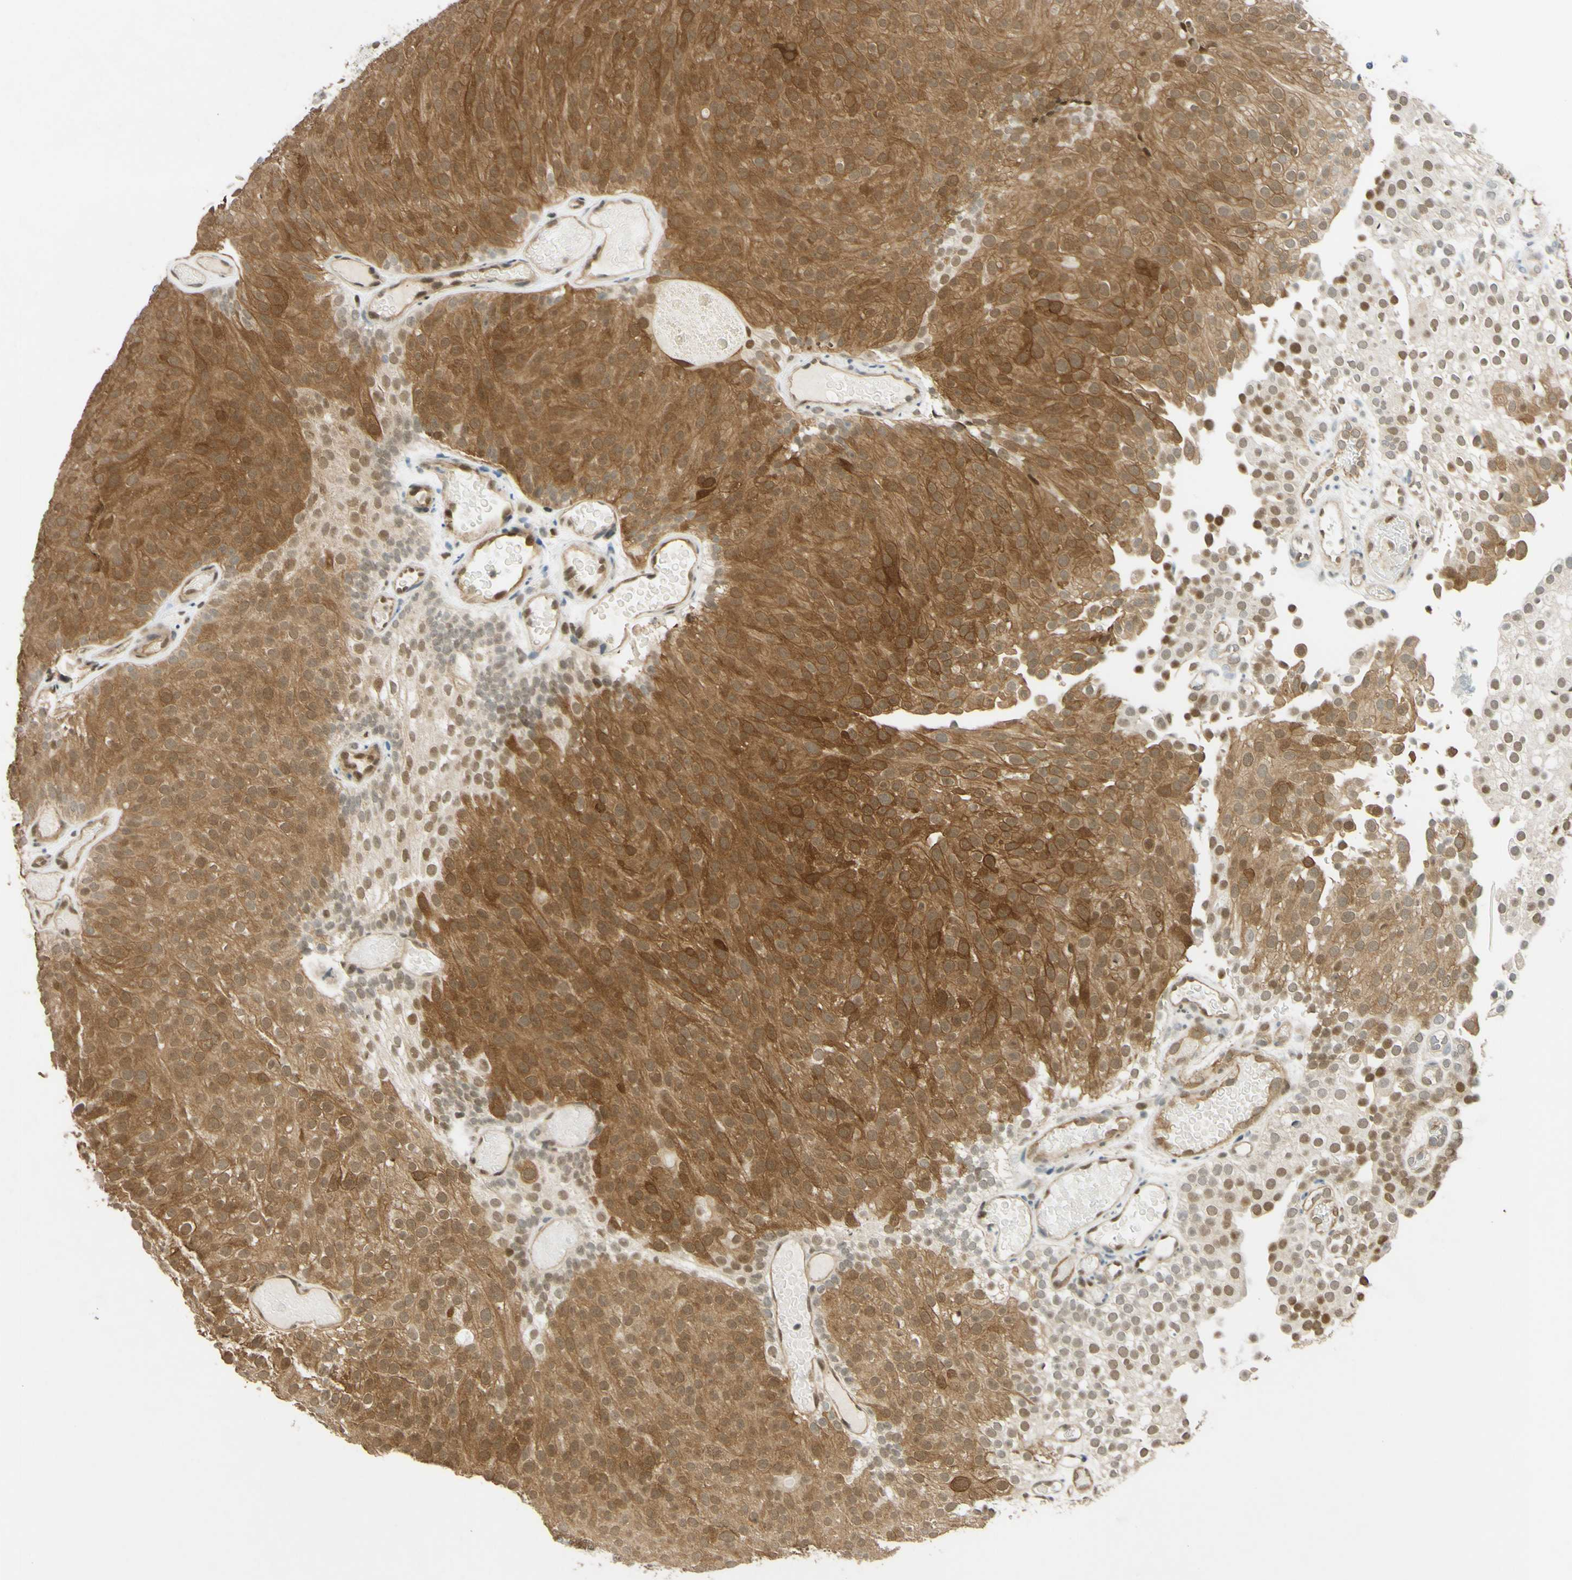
{"staining": {"intensity": "moderate", "quantity": "25%-75%", "location": "cytoplasmic/membranous,nuclear"}, "tissue": "urothelial cancer", "cell_type": "Tumor cells", "image_type": "cancer", "snomed": [{"axis": "morphology", "description": "Urothelial carcinoma, Low grade"}, {"axis": "topography", "description": "Urinary bladder"}], "caption": "Low-grade urothelial carcinoma was stained to show a protein in brown. There is medium levels of moderate cytoplasmic/membranous and nuclear staining in approximately 25%-75% of tumor cells. Using DAB (brown) and hematoxylin (blue) stains, captured at high magnification using brightfield microscopy.", "gene": "POLB", "patient": {"sex": "male", "age": 78}}